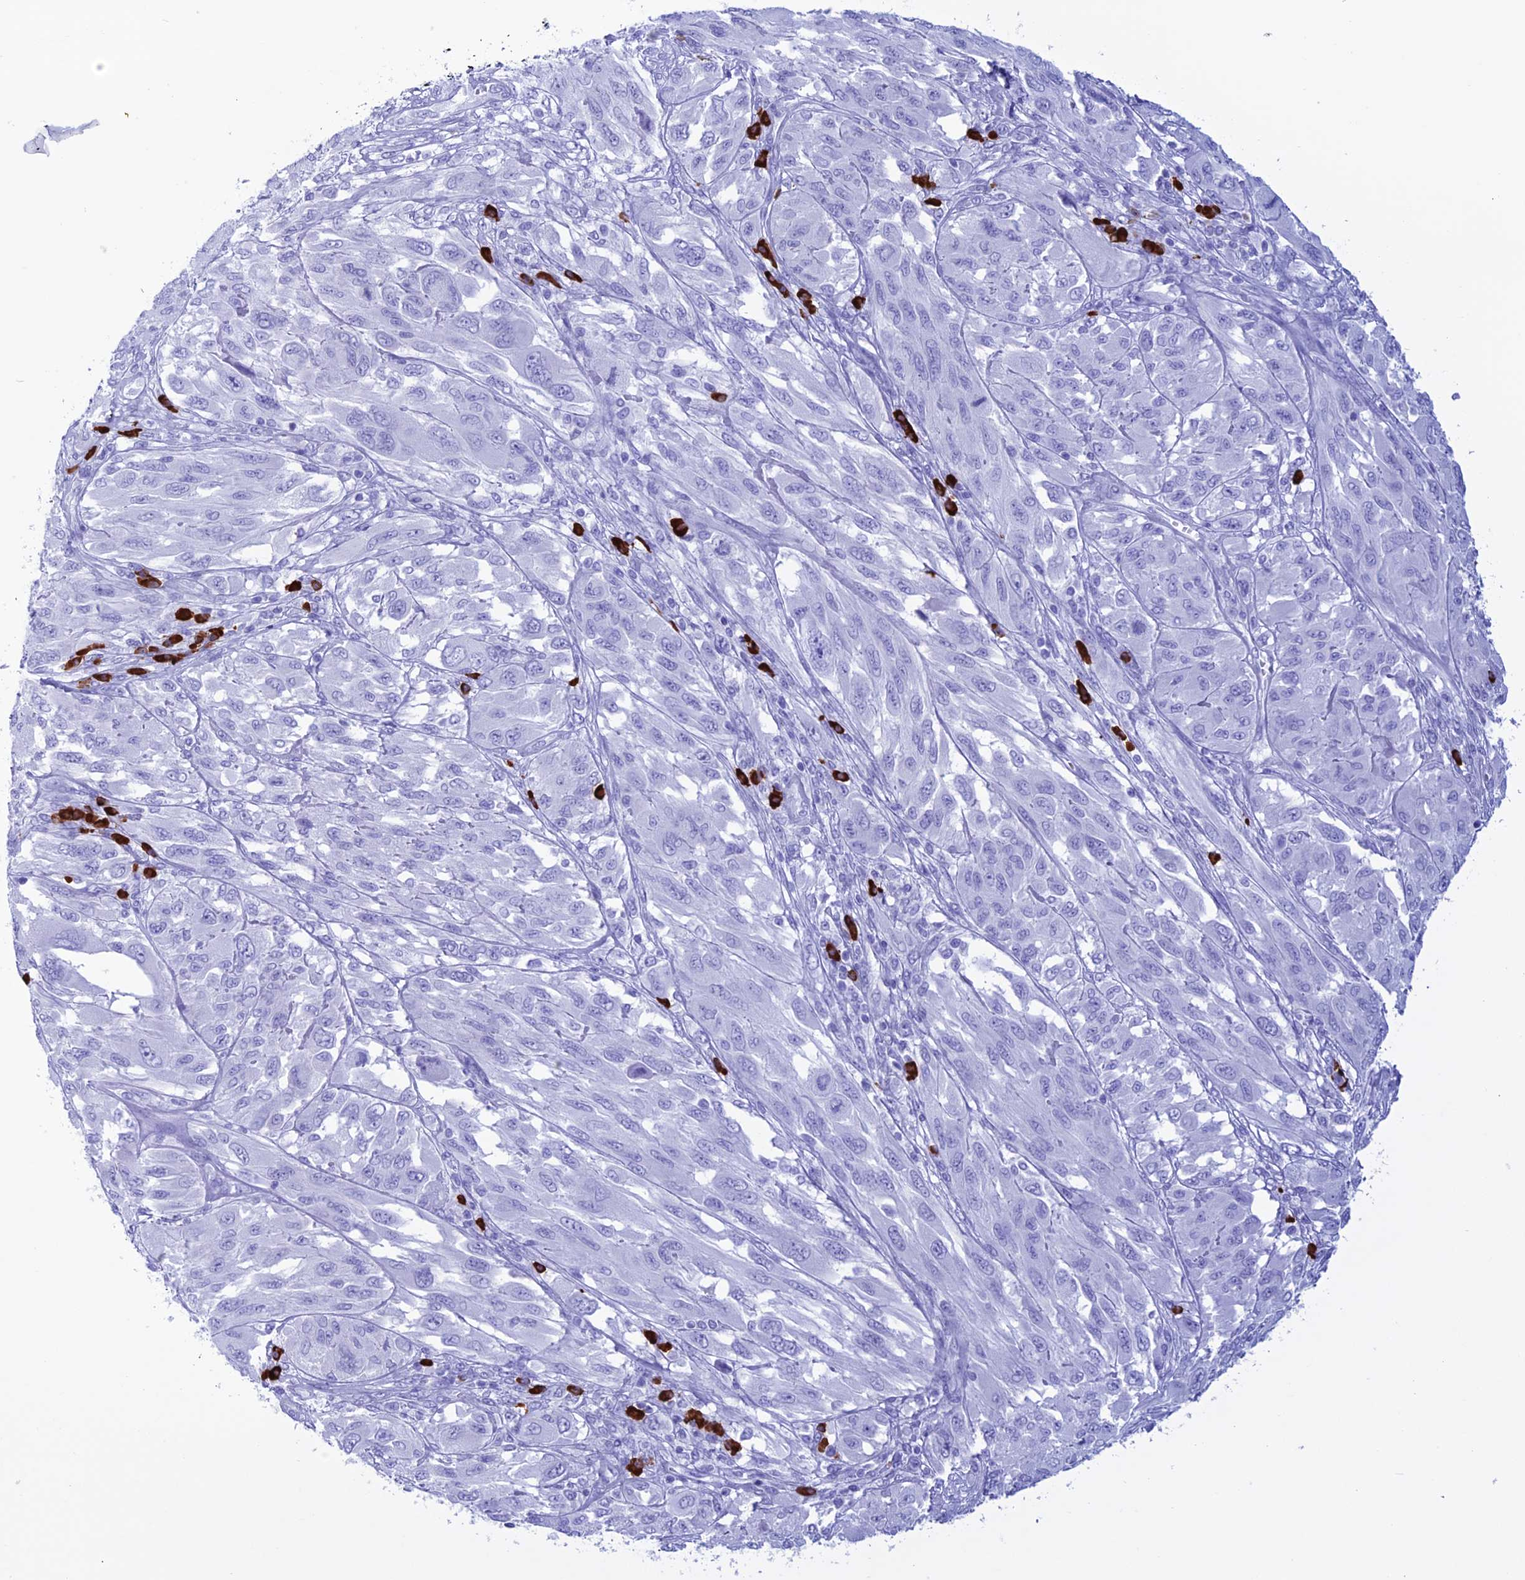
{"staining": {"intensity": "negative", "quantity": "none", "location": "none"}, "tissue": "melanoma", "cell_type": "Tumor cells", "image_type": "cancer", "snomed": [{"axis": "morphology", "description": "Malignant melanoma, NOS"}, {"axis": "topography", "description": "Skin"}], "caption": "An image of human melanoma is negative for staining in tumor cells.", "gene": "MZB1", "patient": {"sex": "female", "age": 91}}